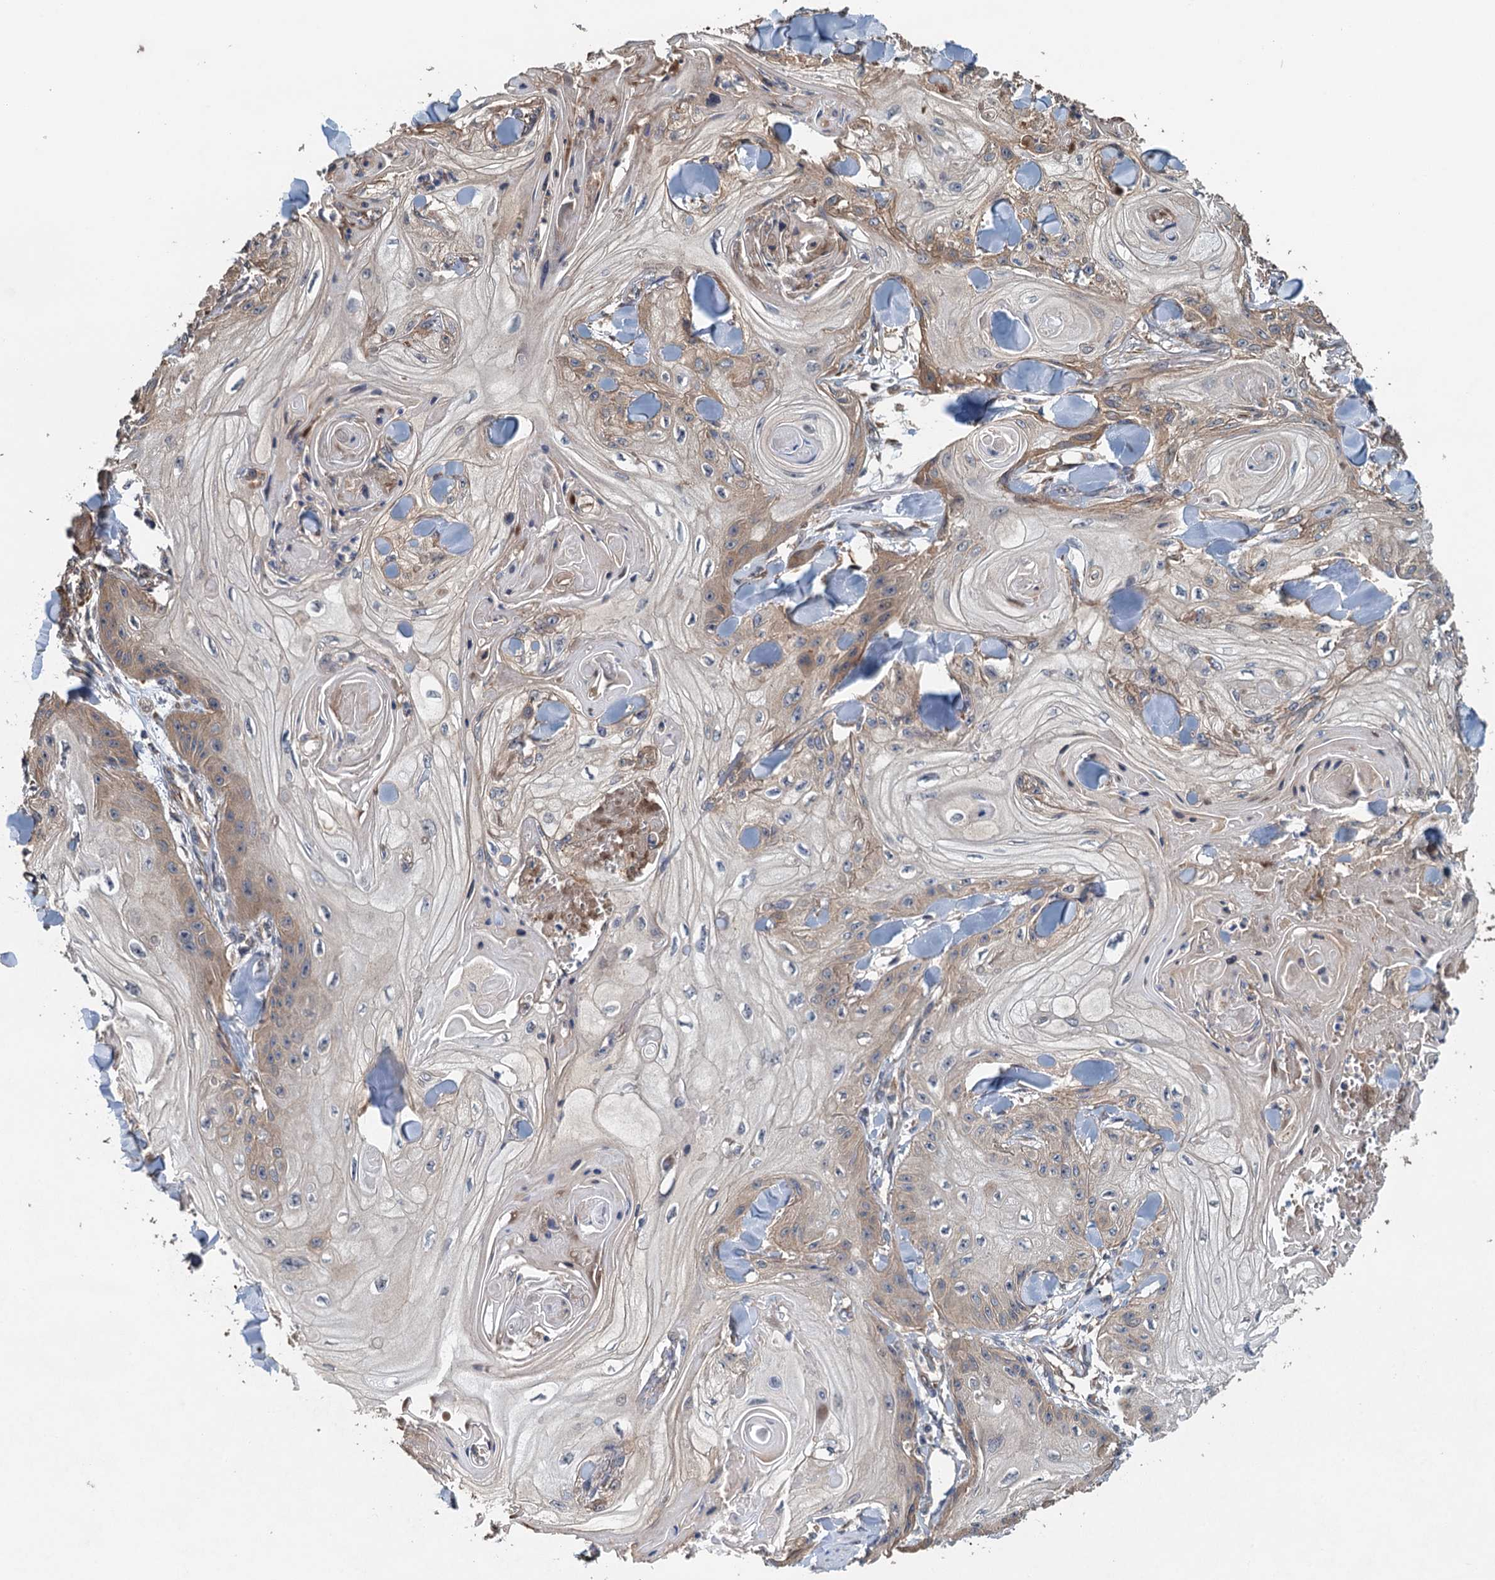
{"staining": {"intensity": "weak", "quantity": "<25%", "location": "cytoplasmic/membranous"}, "tissue": "skin cancer", "cell_type": "Tumor cells", "image_type": "cancer", "snomed": [{"axis": "morphology", "description": "Squamous cell carcinoma, NOS"}, {"axis": "topography", "description": "Skin"}], "caption": "The image shows no significant positivity in tumor cells of skin cancer.", "gene": "MEAK7", "patient": {"sex": "male", "age": 74}}